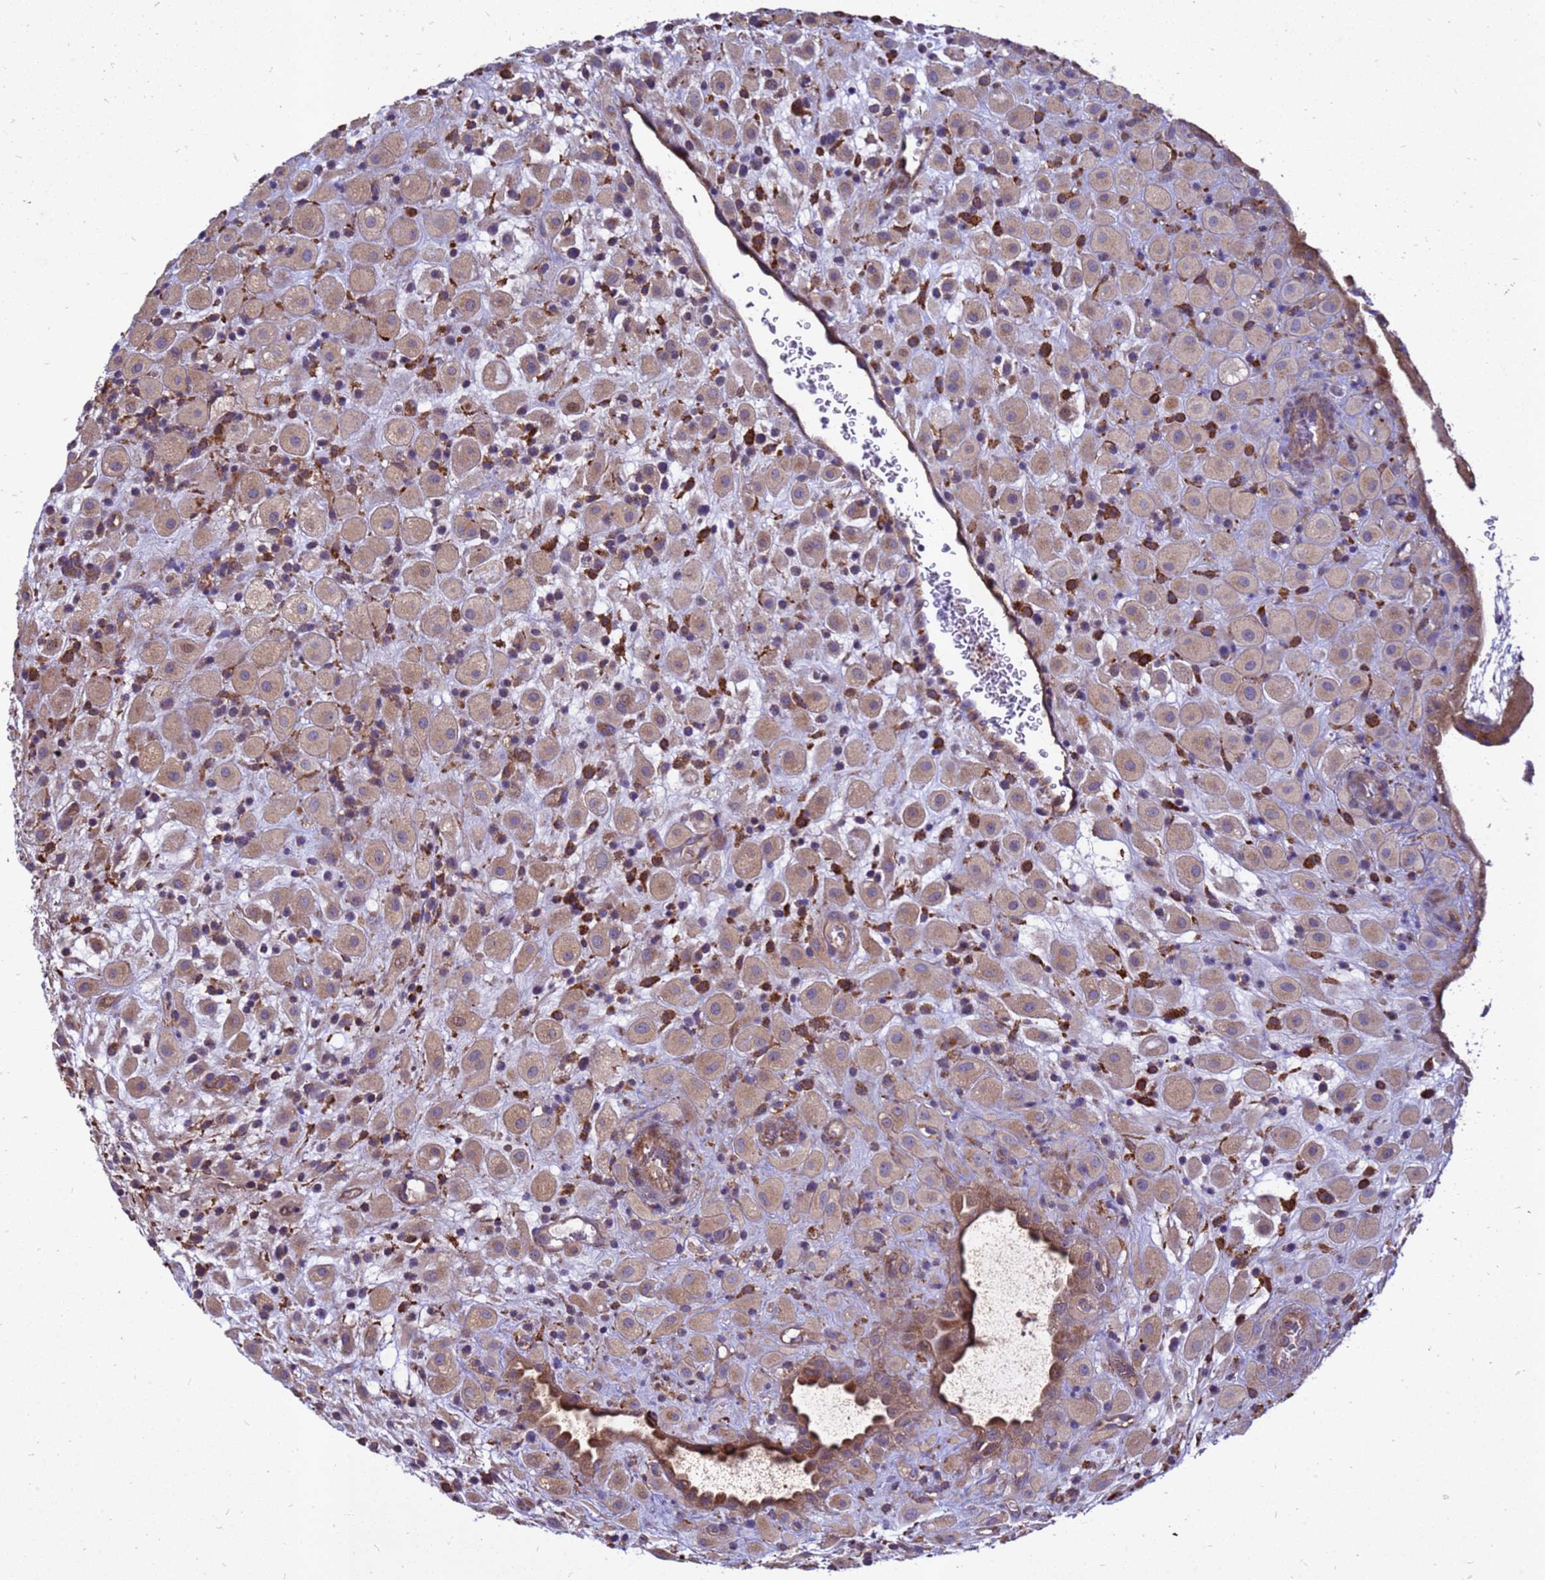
{"staining": {"intensity": "moderate", "quantity": "25%-75%", "location": "cytoplasmic/membranous"}, "tissue": "placenta", "cell_type": "Decidual cells", "image_type": "normal", "snomed": [{"axis": "morphology", "description": "Normal tissue, NOS"}, {"axis": "topography", "description": "Placenta"}], "caption": "Immunohistochemical staining of unremarkable placenta shows 25%-75% levels of moderate cytoplasmic/membranous protein positivity in approximately 25%-75% of decidual cells. The protein is stained brown, and the nuclei are stained in blue (DAB IHC with brightfield microscopy, high magnification).", "gene": "RNF215", "patient": {"sex": "female", "age": 35}}